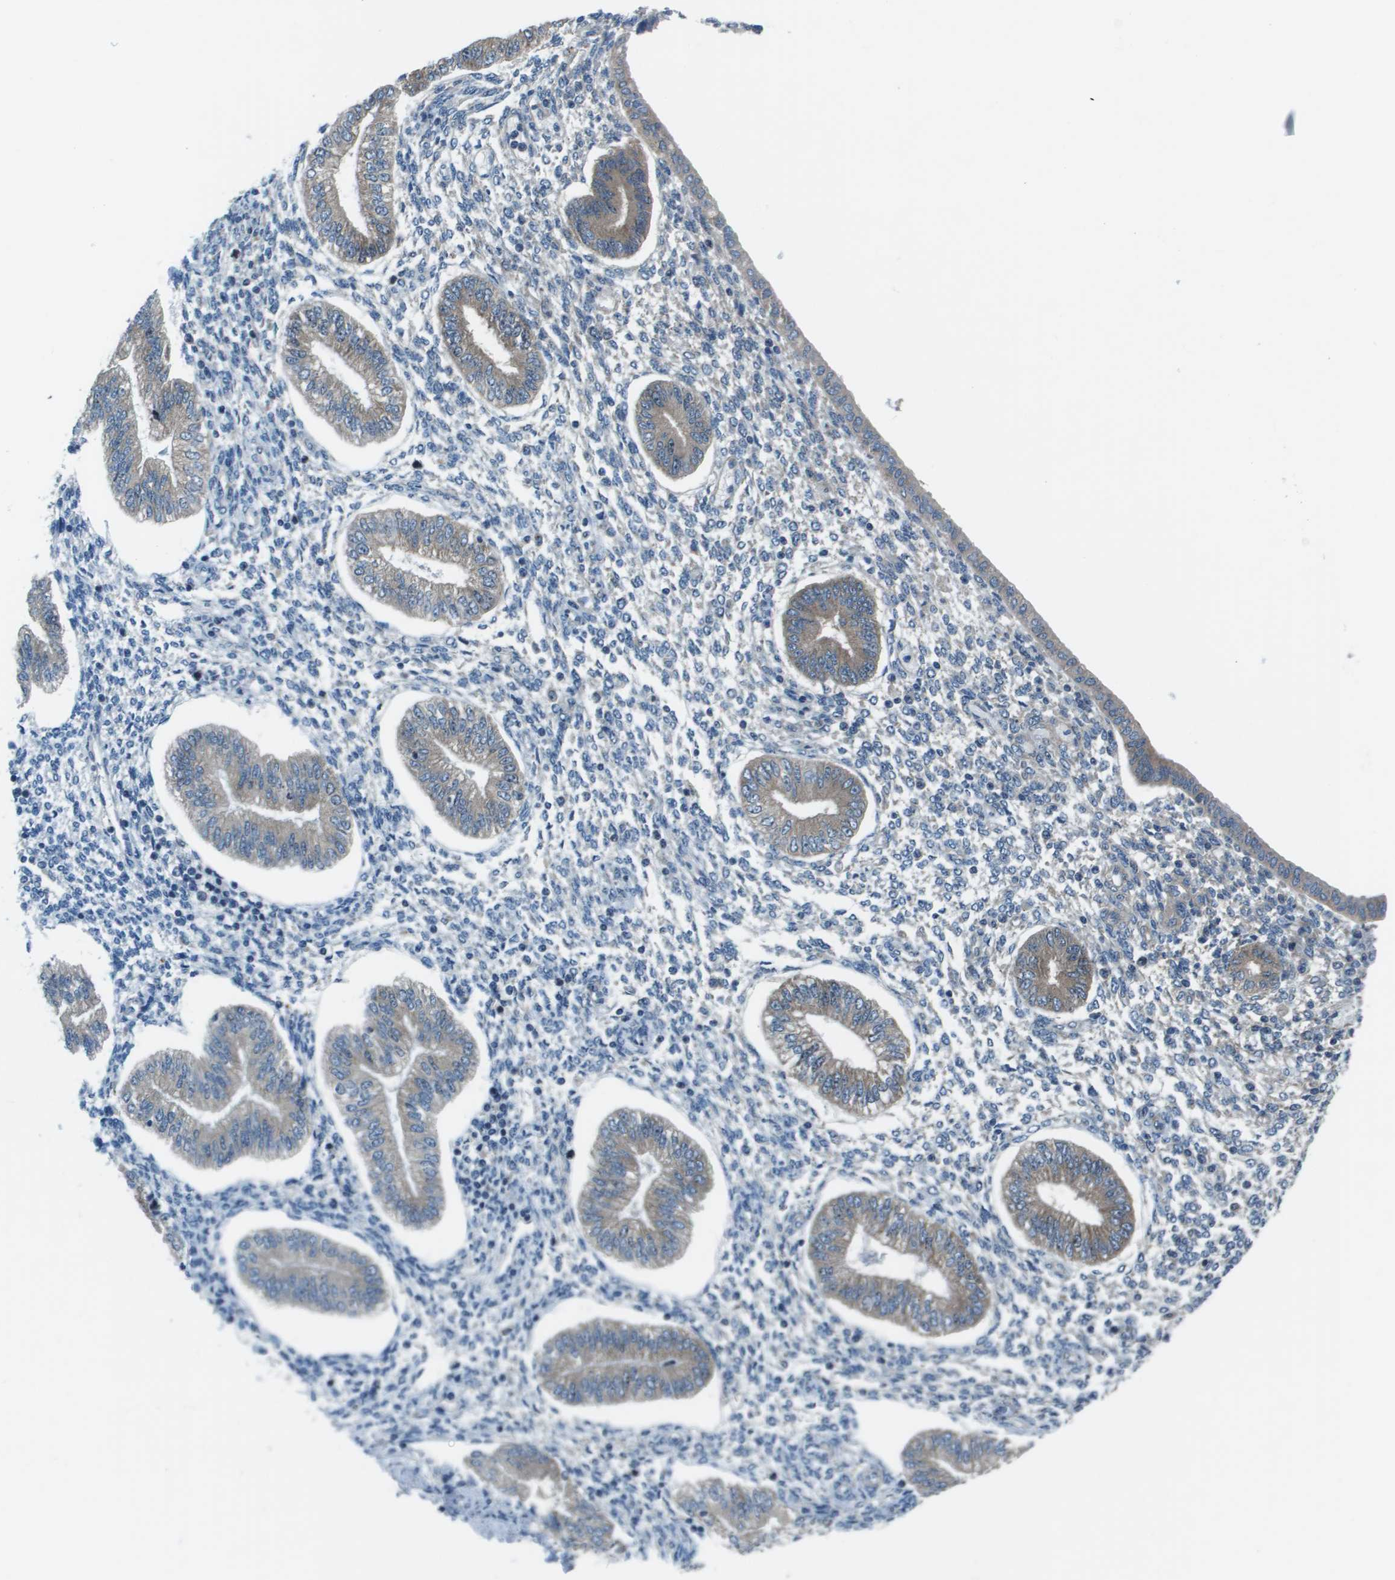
{"staining": {"intensity": "negative", "quantity": "none", "location": "none"}, "tissue": "endometrium", "cell_type": "Cells in endometrial stroma", "image_type": "normal", "snomed": [{"axis": "morphology", "description": "Normal tissue, NOS"}, {"axis": "topography", "description": "Endometrium"}], "caption": "Protein analysis of unremarkable endometrium reveals no significant positivity in cells in endometrial stroma. (Brightfield microscopy of DAB (3,3'-diaminobenzidine) immunohistochemistry at high magnification).", "gene": "ARFGAP2", "patient": {"sex": "female", "age": 50}}